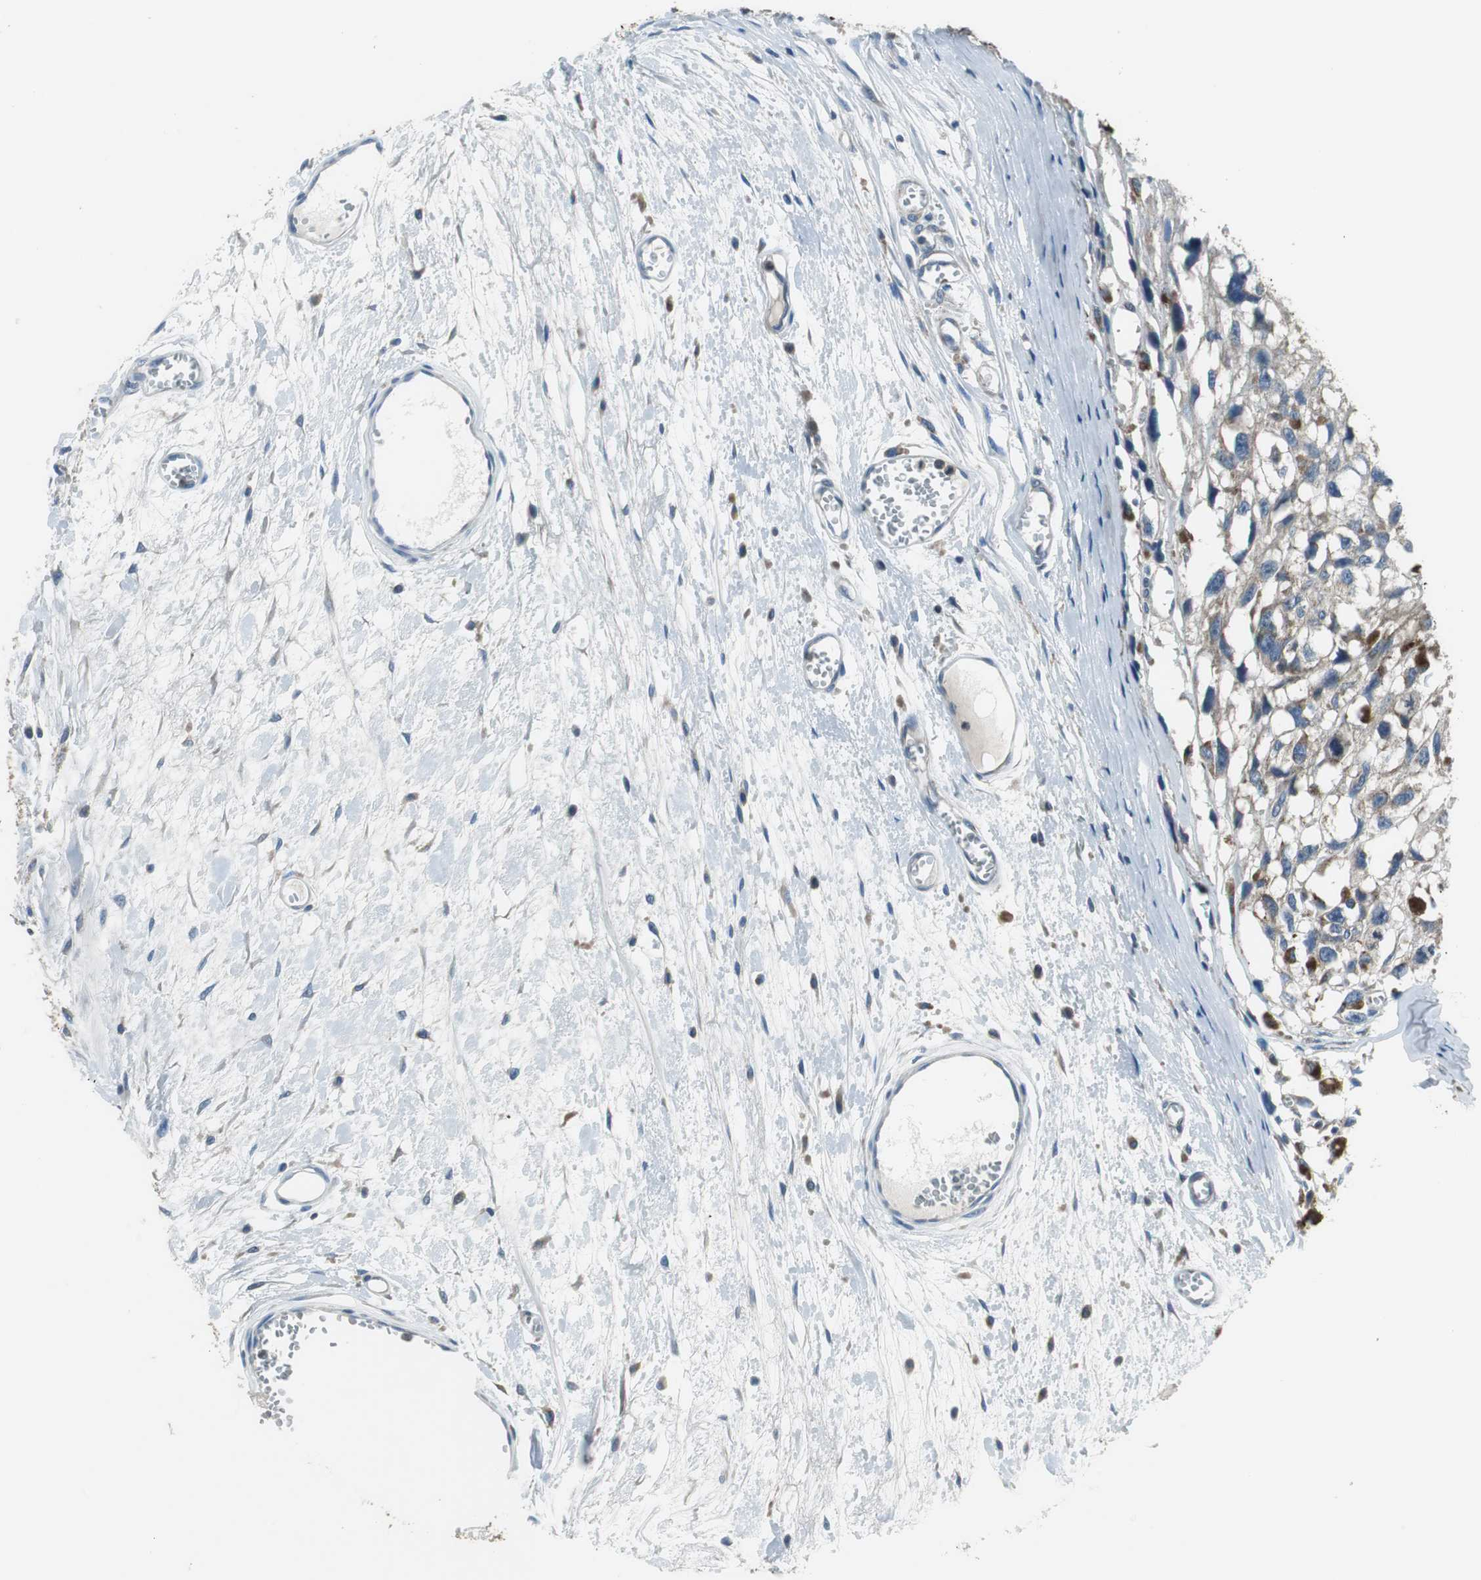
{"staining": {"intensity": "weak", "quantity": "25%-75%", "location": "cytoplasmic/membranous"}, "tissue": "melanoma", "cell_type": "Tumor cells", "image_type": "cancer", "snomed": [{"axis": "morphology", "description": "Malignant melanoma, Metastatic site"}, {"axis": "topography", "description": "Lymph node"}], "caption": "Protein staining of malignant melanoma (metastatic site) tissue exhibits weak cytoplasmic/membranous staining in about 25%-75% of tumor cells. The staining is performed using DAB brown chromogen to label protein expression. The nuclei are counter-stained blue using hematoxylin.", "gene": "PI4KB", "patient": {"sex": "male", "age": 59}}